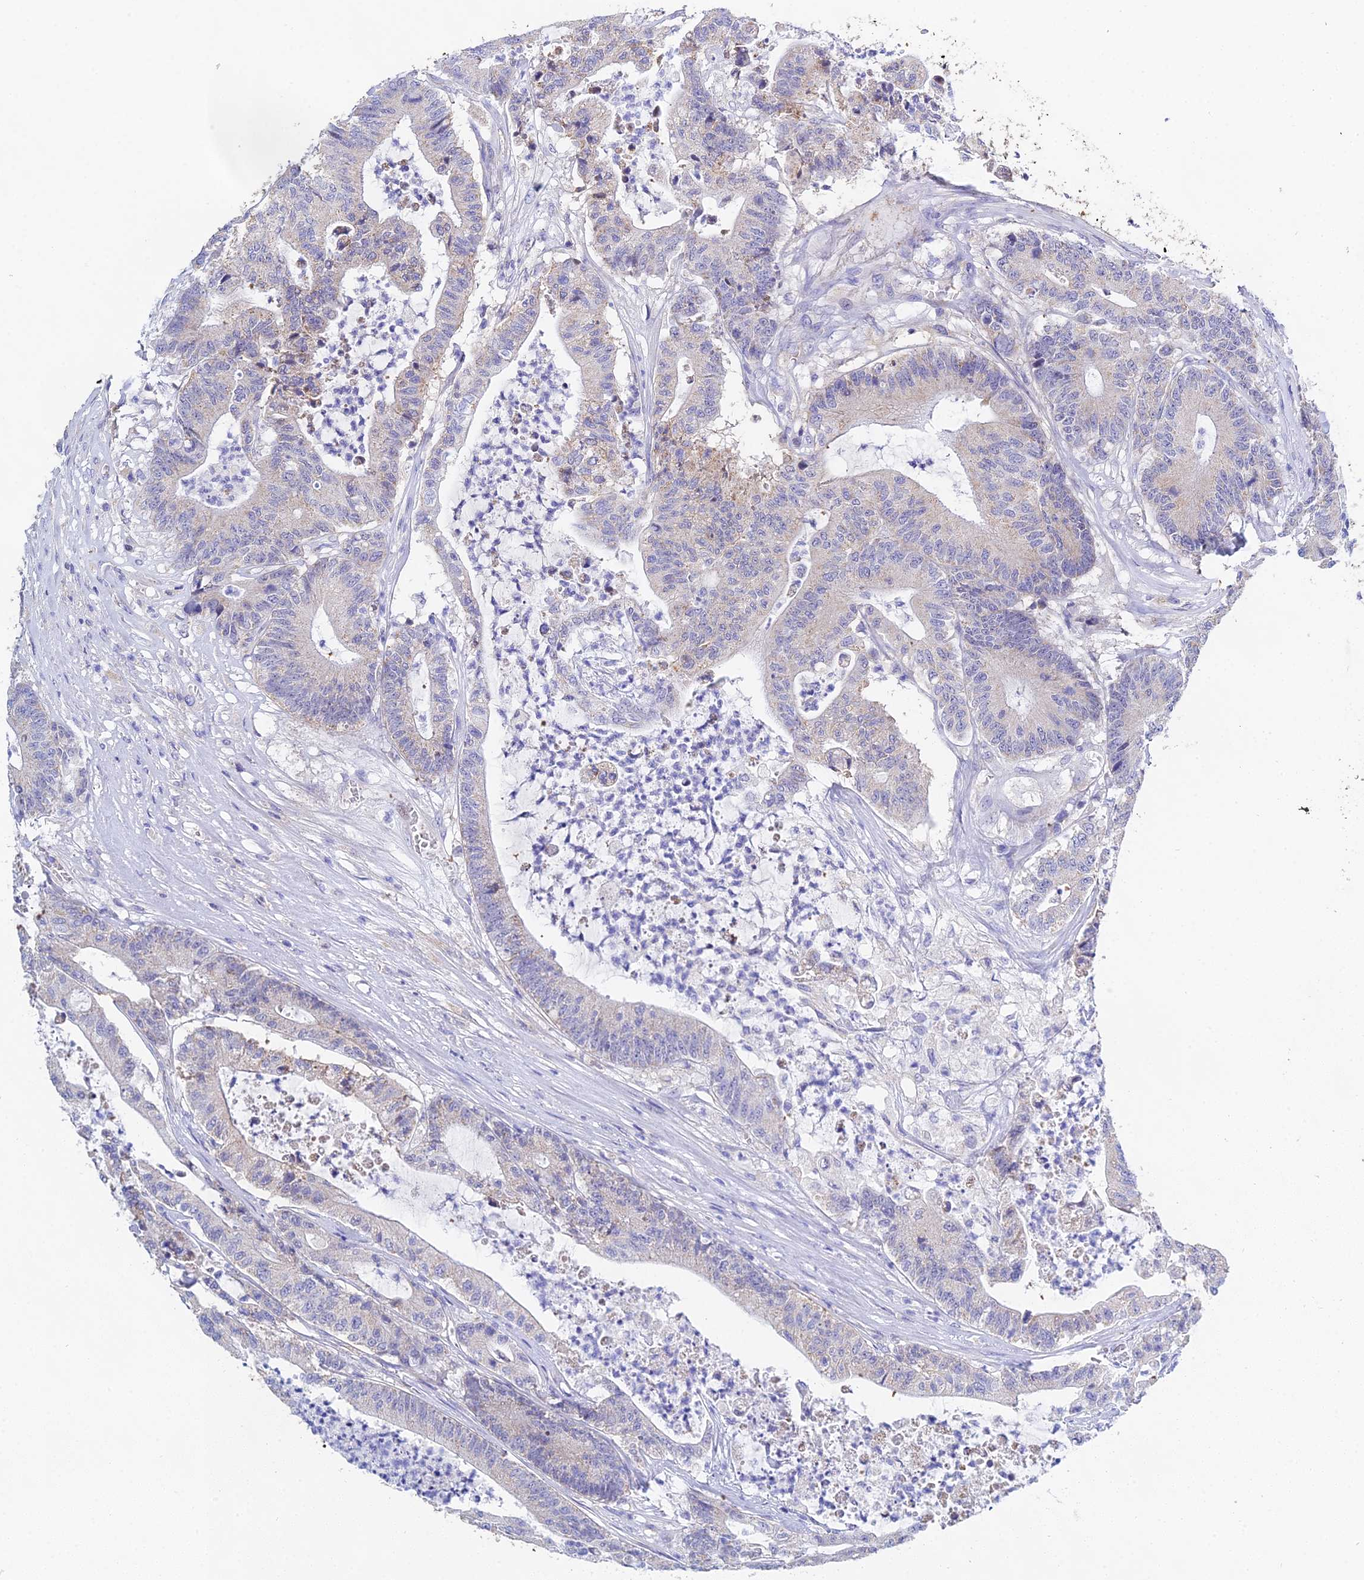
{"staining": {"intensity": "negative", "quantity": "none", "location": "none"}, "tissue": "colorectal cancer", "cell_type": "Tumor cells", "image_type": "cancer", "snomed": [{"axis": "morphology", "description": "Adenocarcinoma, NOS"}, {"axis": "topography", "description": "Colon"}], "caption": "Colorectal cancer was stained to show a protein in brown. There is no significant expression in tumor cells.", "gene": "PPP2R2C", "patient": {"sex": "female", "age": 84}}